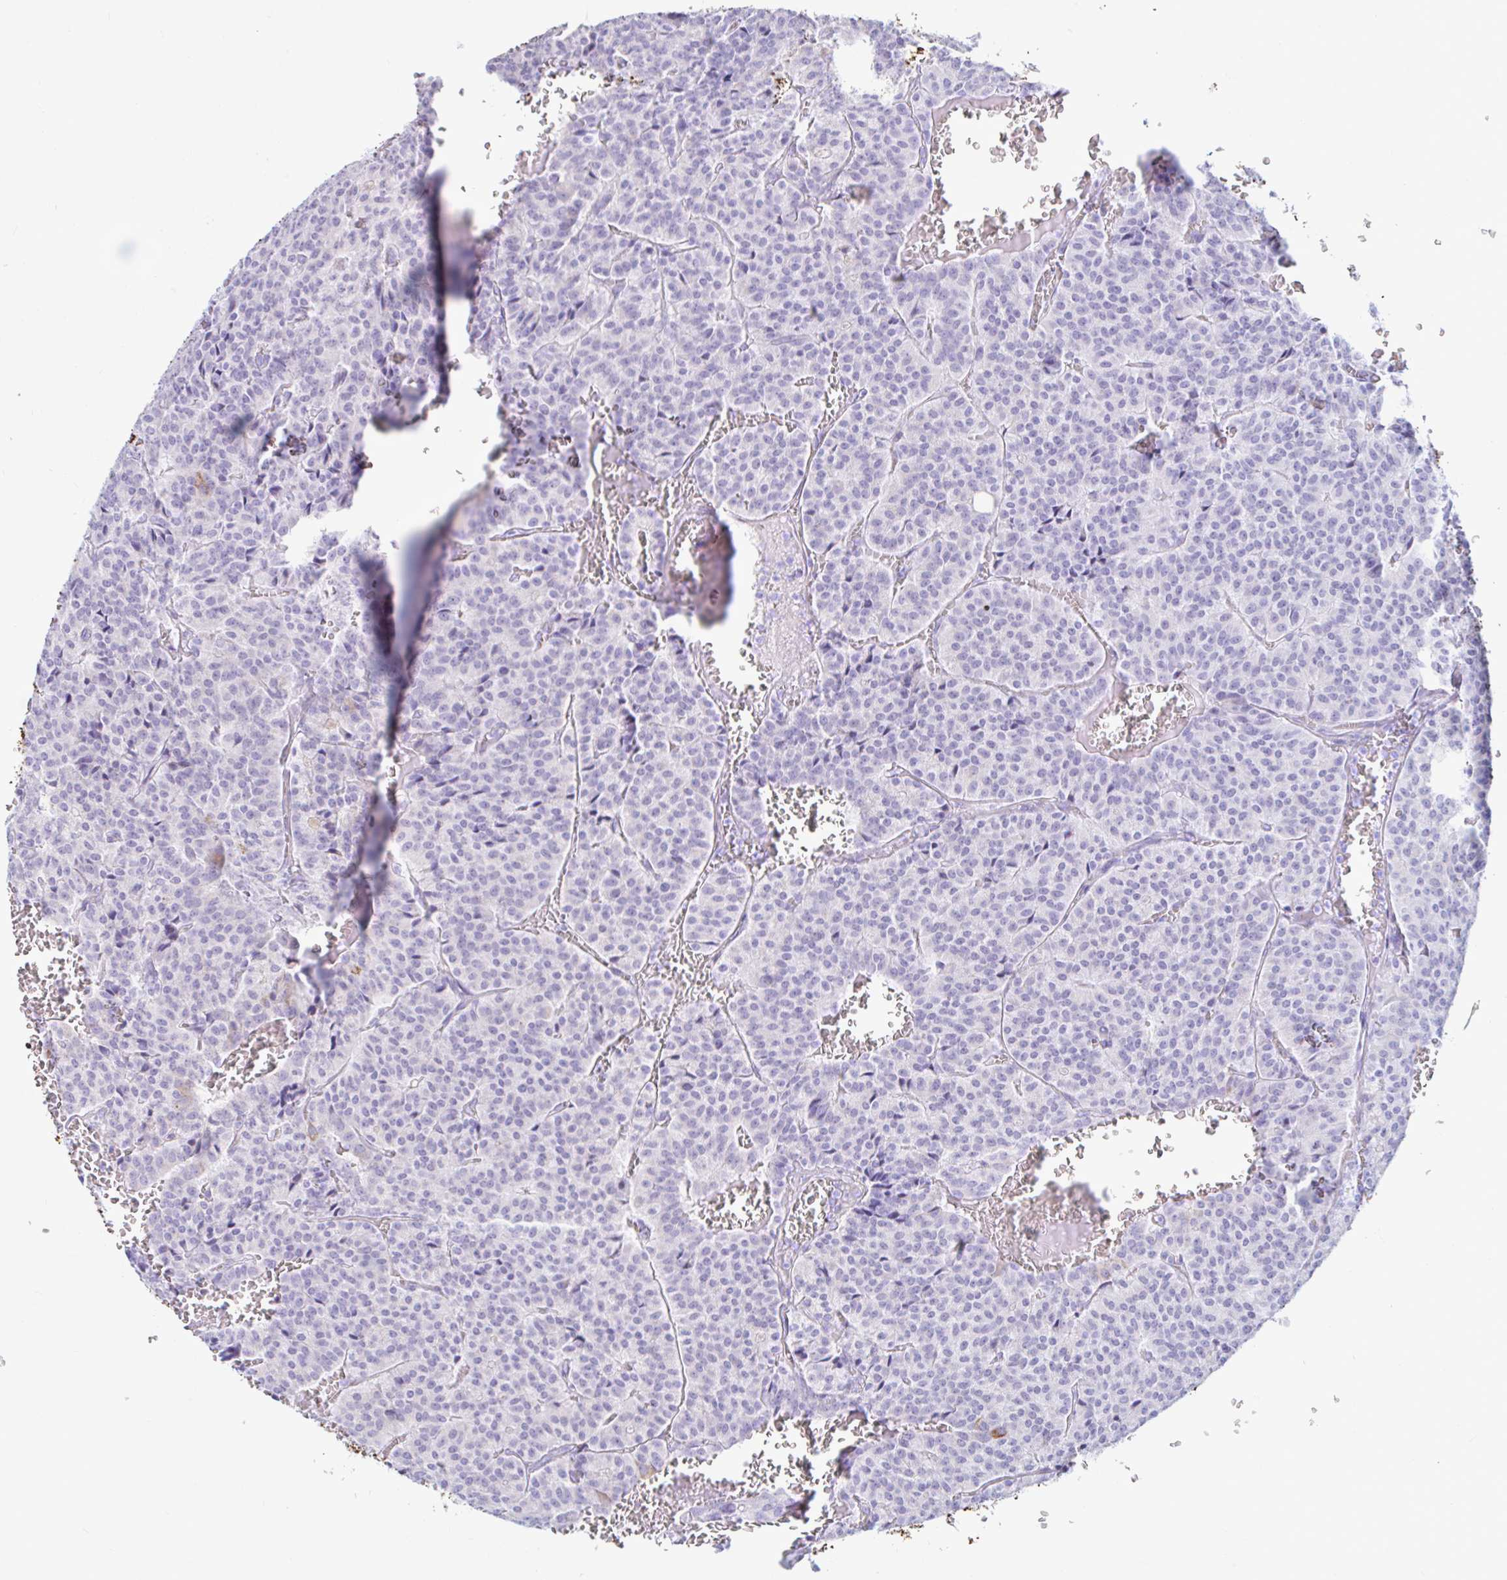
{"staining": {"intensity": "negative", "quantity": "none", "location": "none"}, "tissue": "carcinoid", "cell_type": "Tumor cells", "image_type": "cancer", "snomed": [{"axis": "morphology", "description": "Carcinoid, malignant, NOS"}, {"axis": "topography", "description": "Lung"}], "caption": "Immunohistochemistry (IHC) micrograph of neoplastic tissue: carcinoid (malignant) stained with DAB (3,3'-diaminobenzidine) reveals no significant protein staining in tumor cells.", "gene": "NBPF3", "patient": {"sex": "male", "age": 70}}